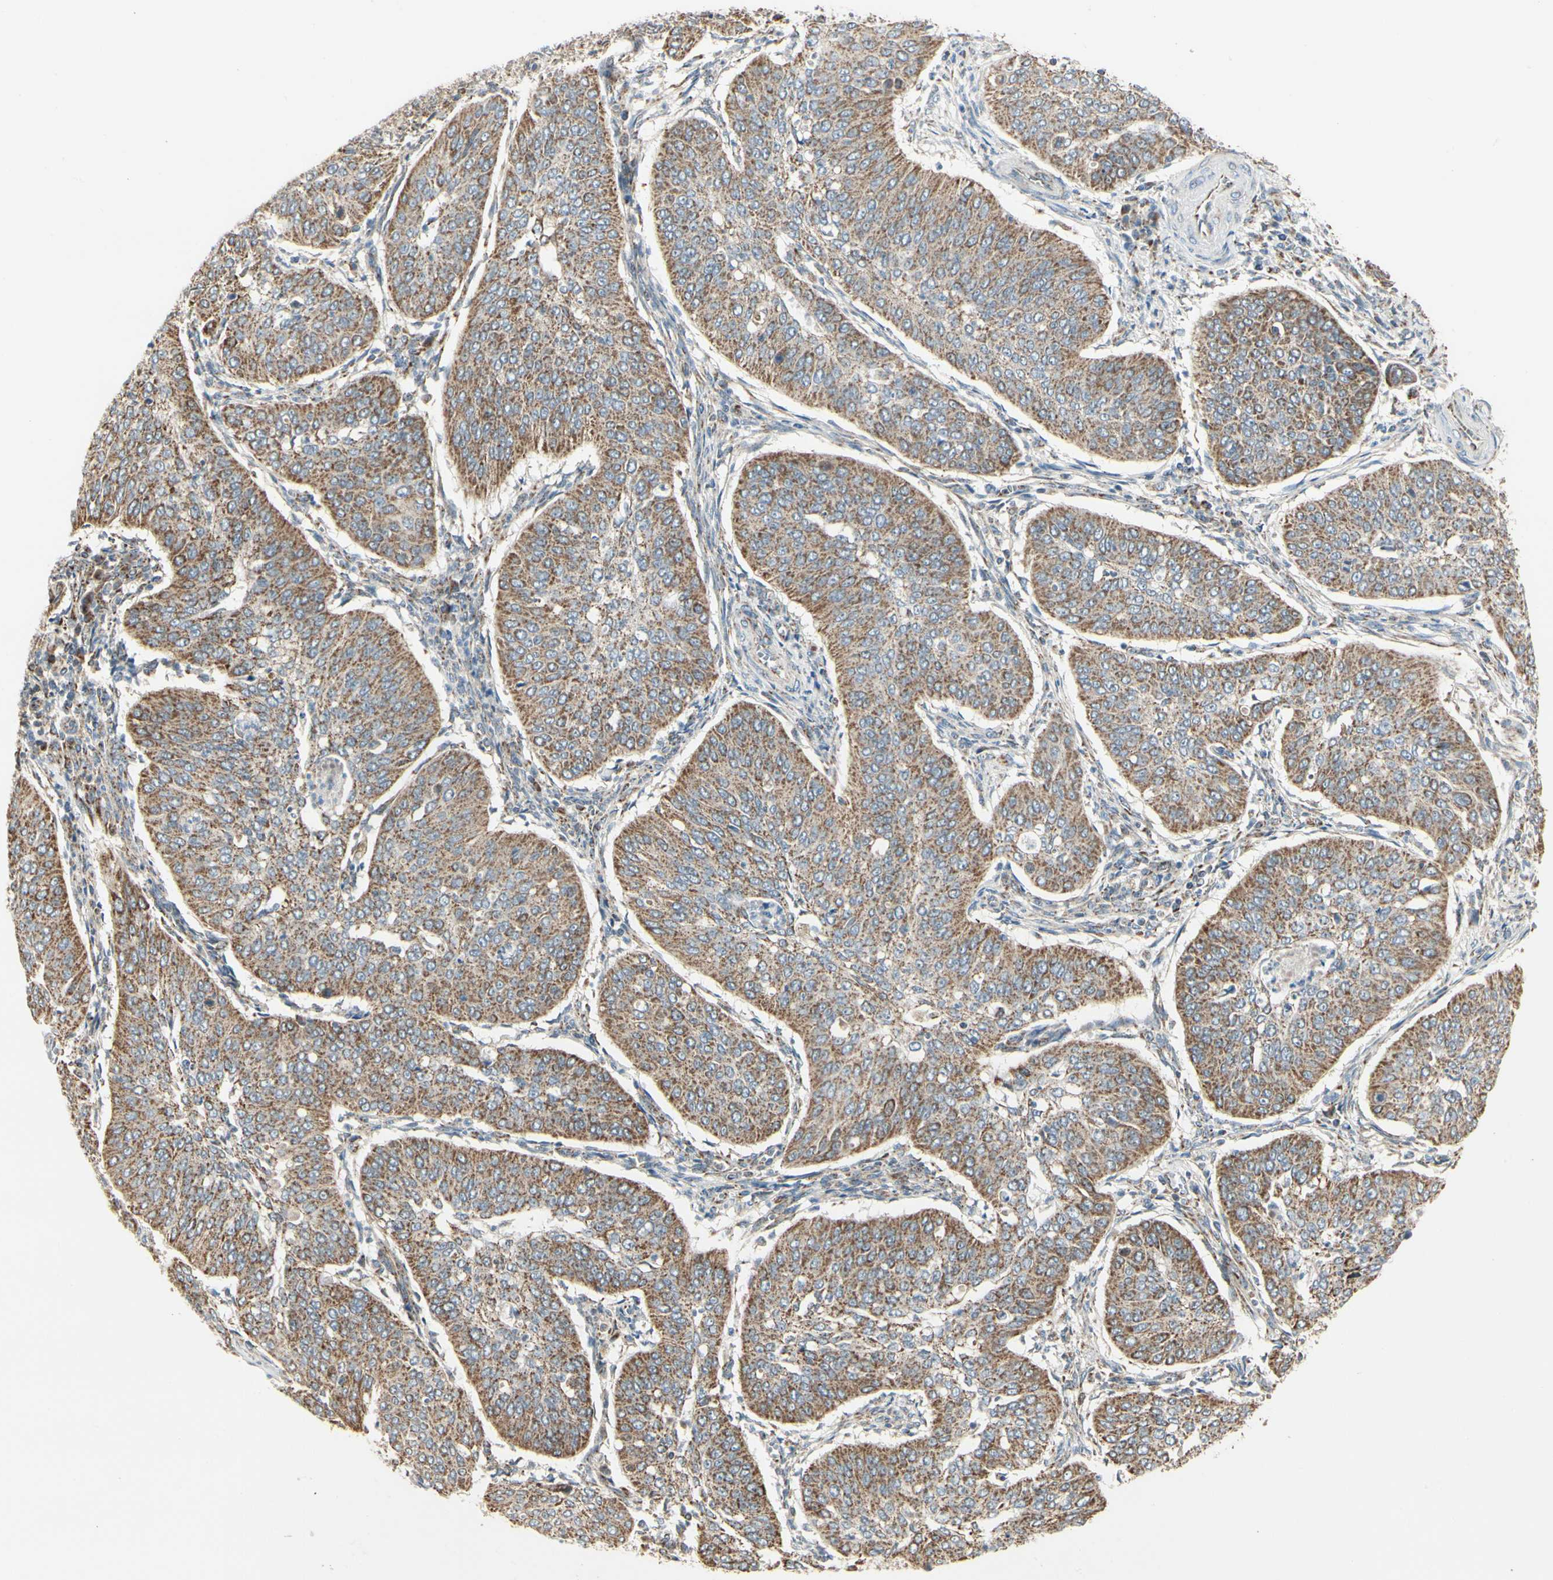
{"staining": {"intensity": "moderate", "quantity": ">75%", "location": "cytoplasmic/membranous"}, "tissue": "cervical cancer", "cell_type": "Tumor cells", "image_type": "cancer", "snomed": [{"axis": "morphology", "description": "Normal tissue, NOS"}, {"axis": "morphology", "description": "Squamous cell carcinoma, NOS"}, {"axis": "topography", "description": "Cervix"}], "caption": "This is an image of immunohistochemistry (IHC) staining of cervical cancer, which shows moderate positivity in the cytoplasmic/membranous of tumor cells.", "gene": "ANKS6", "patient": {"sex": "female", "age": 39}}